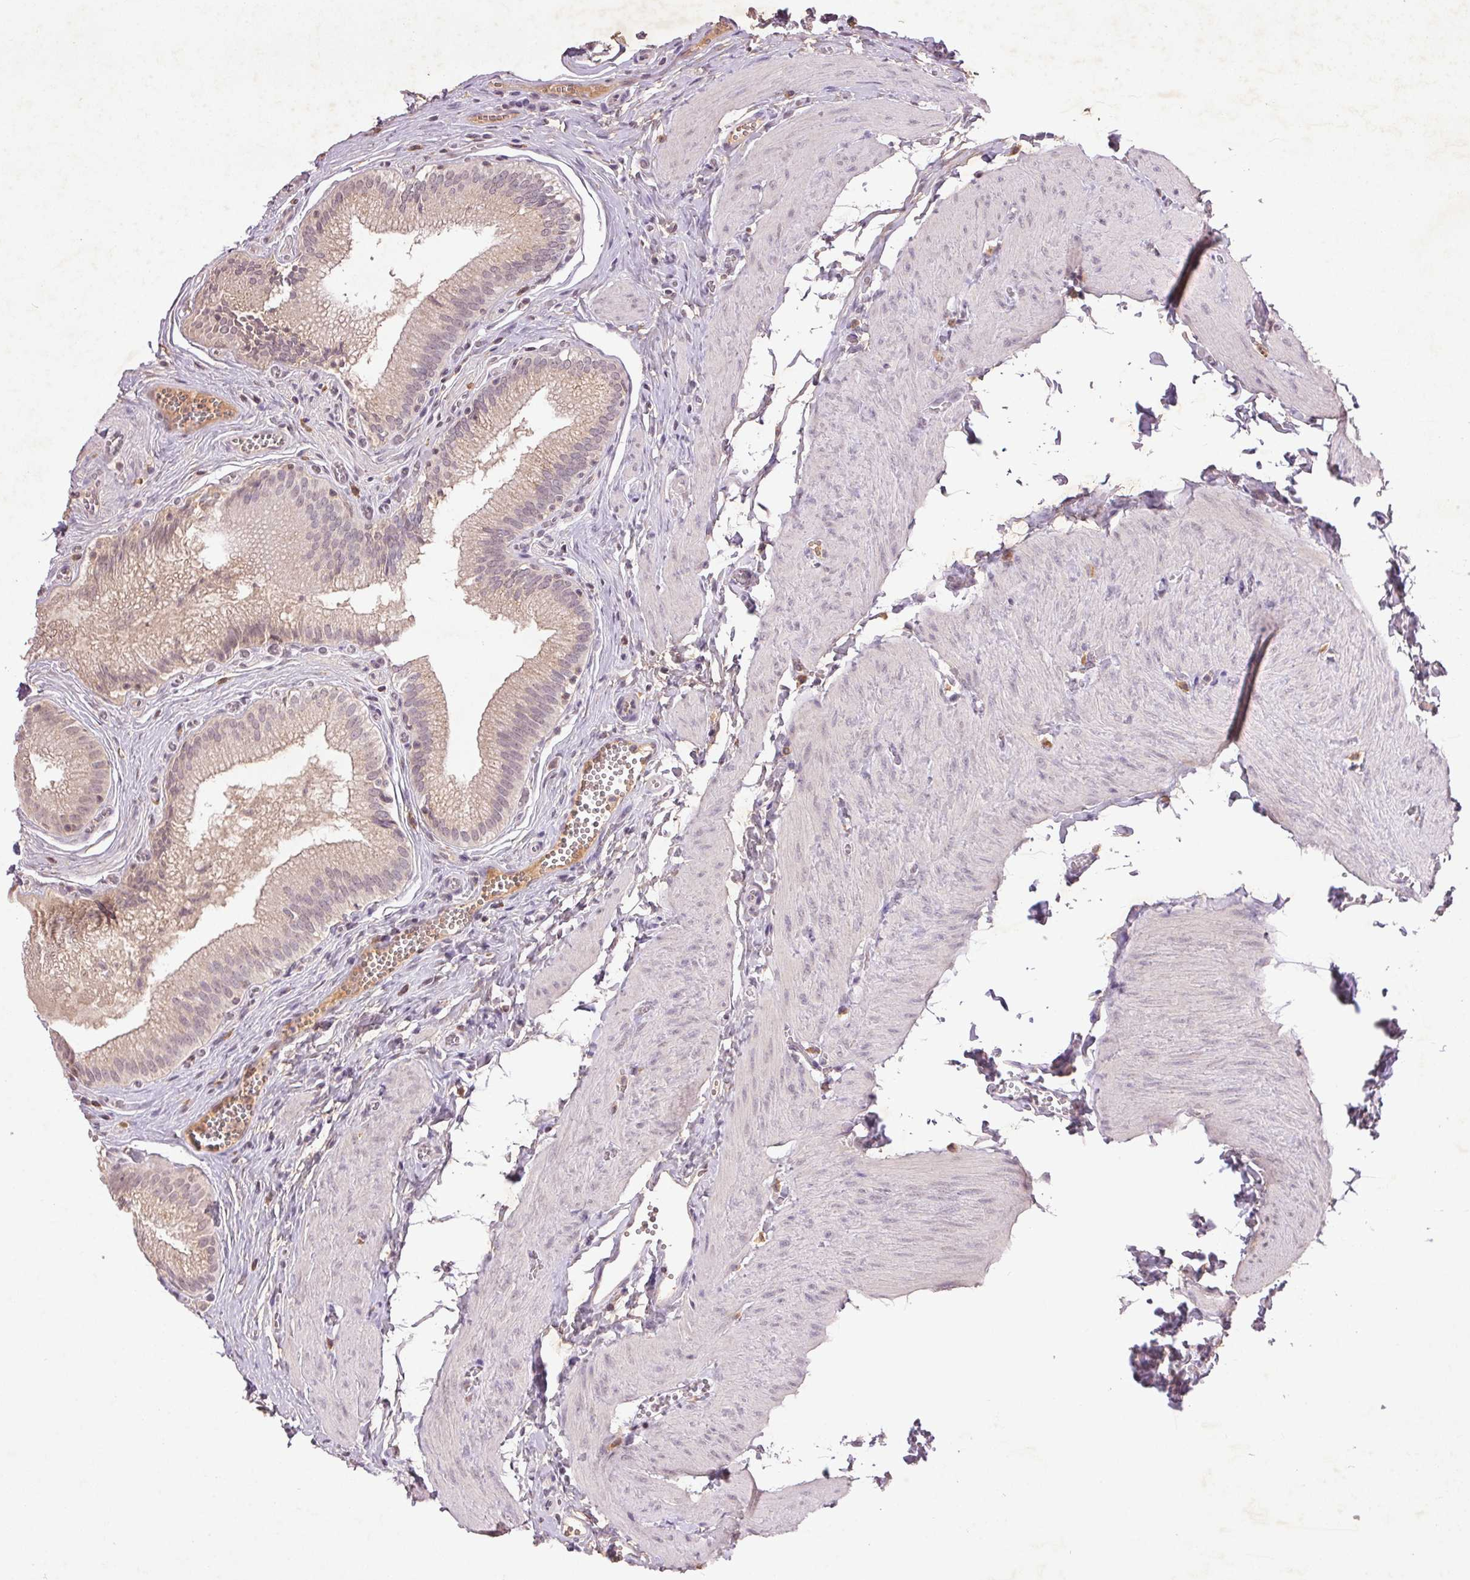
{"staining": {"intensity": "weak", "quantity": "<25%", "location": "cytoplasmic/membranous"}, "tissue": "gallbladder", "cell_type": "Glandular cells", "image_type": "normal", "snomed": [{"axis": "morphology", "description": "Normal tissue, NOS"}, {"axis": "topography", "description": "Gallbladder"}, {"axis": "topography", "description": "Peripheral nerve tissue"}], "caption": "DAB immunohistochemical staining of unremarkable gallbladder displays no significant expression in glandular cells.", "gene": "FAM168B", "patient": {"sex": "male", "age": 17}}